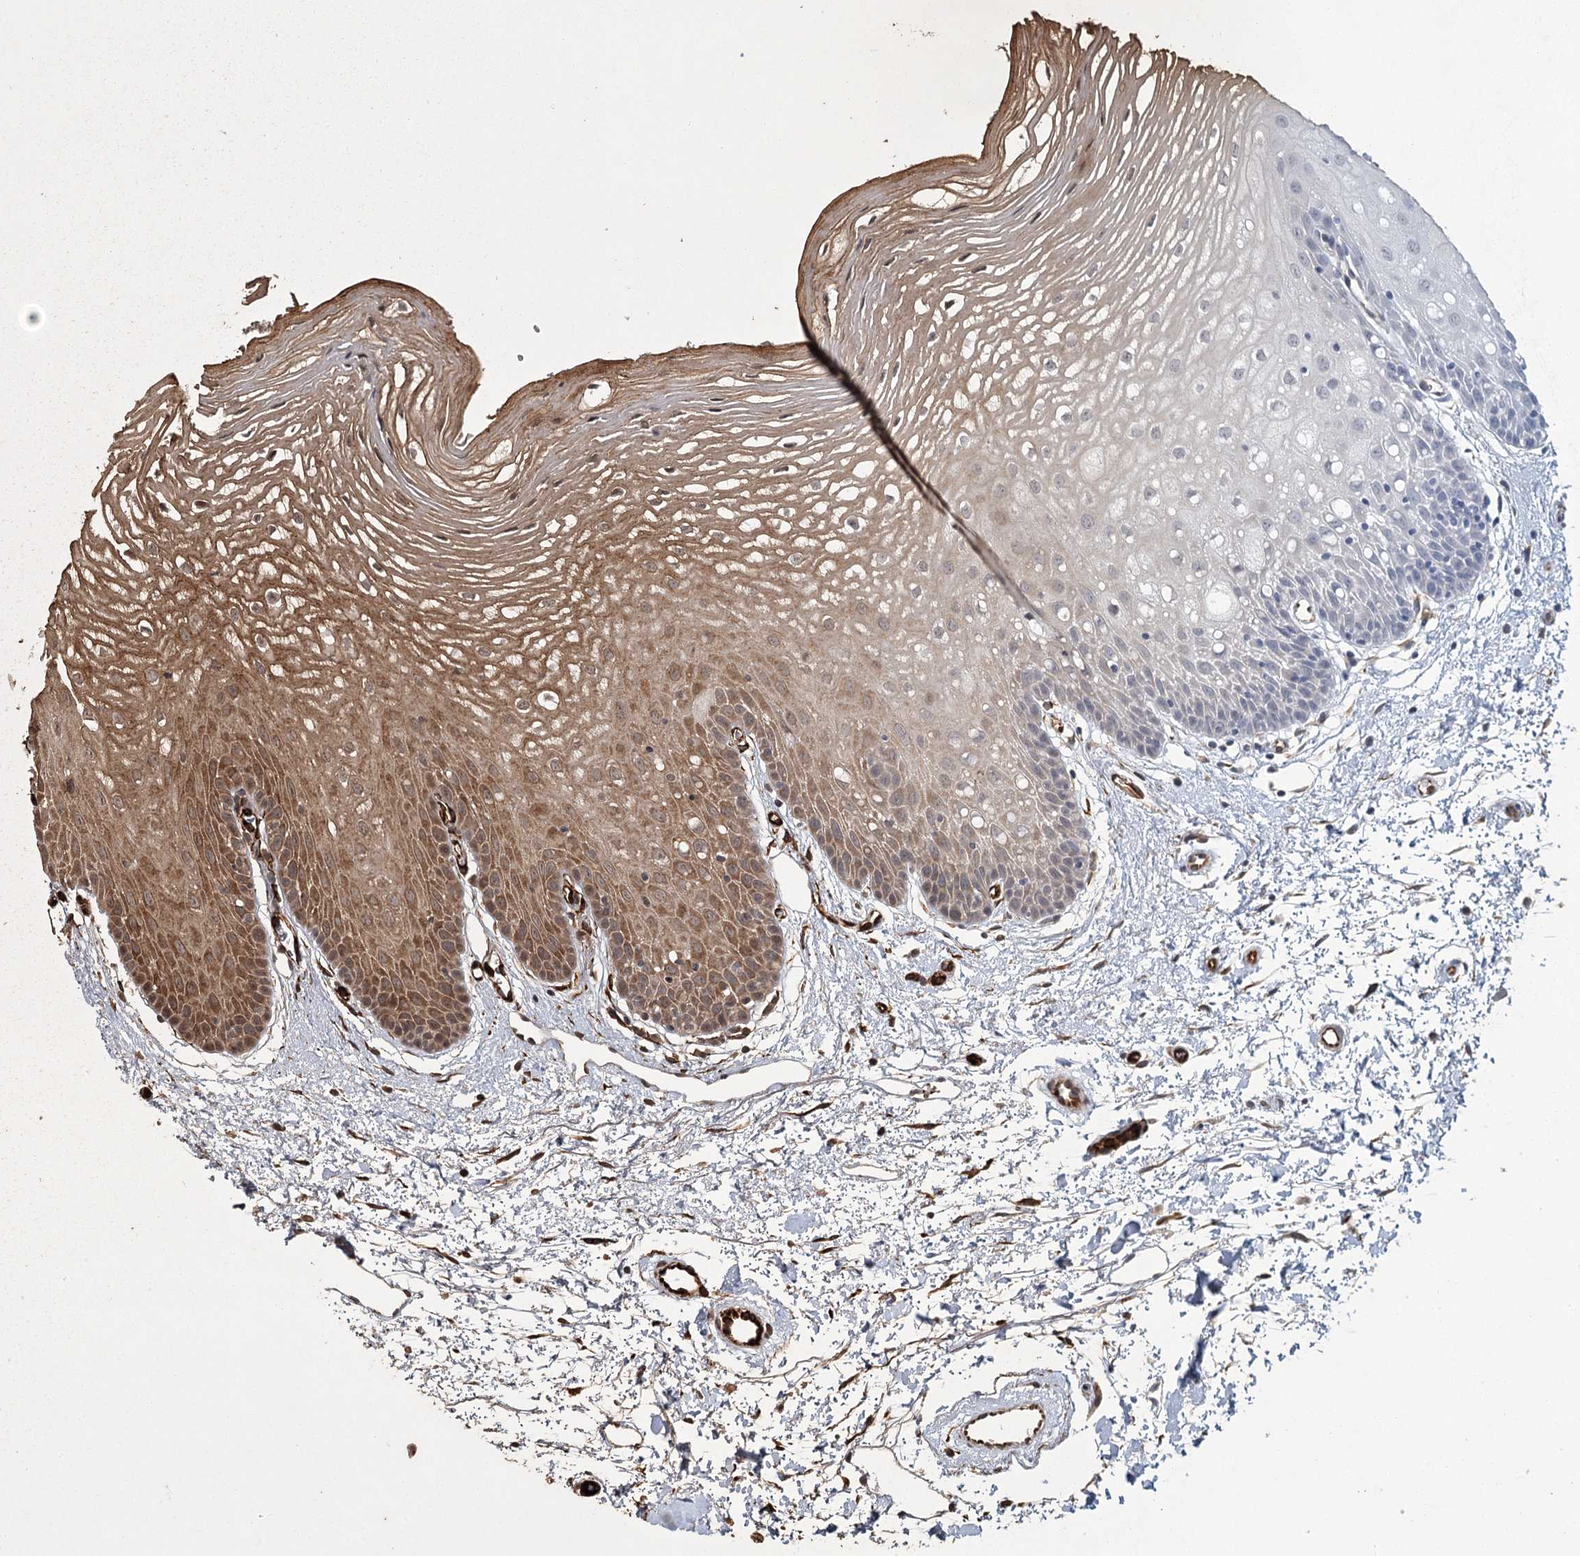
{"staining": {"intensity": "moderate", "quantity": ">75%", "location": "cytoplasmic/membranous"}, "tissue": "oral mucosa", "cell_type": "Squamous epithelial cells", "image_type": "normal", "snomed": [{"axis": "morphology", "description": "Normal tissue, NOS"}, {"axis": "topography", "description": "Oral tissue"}, {"axis": "topography", "description": "Tounge, NOS"}], "caption": "The photomicrograph demonstrates staining of normal oral mucosa, revealing moderate cytoplasmic/membranous protein positivity (brown color) within squamous epithelial cells.", "gene": "RPAP3", "patient": {"sex": "female", "age": 73}}